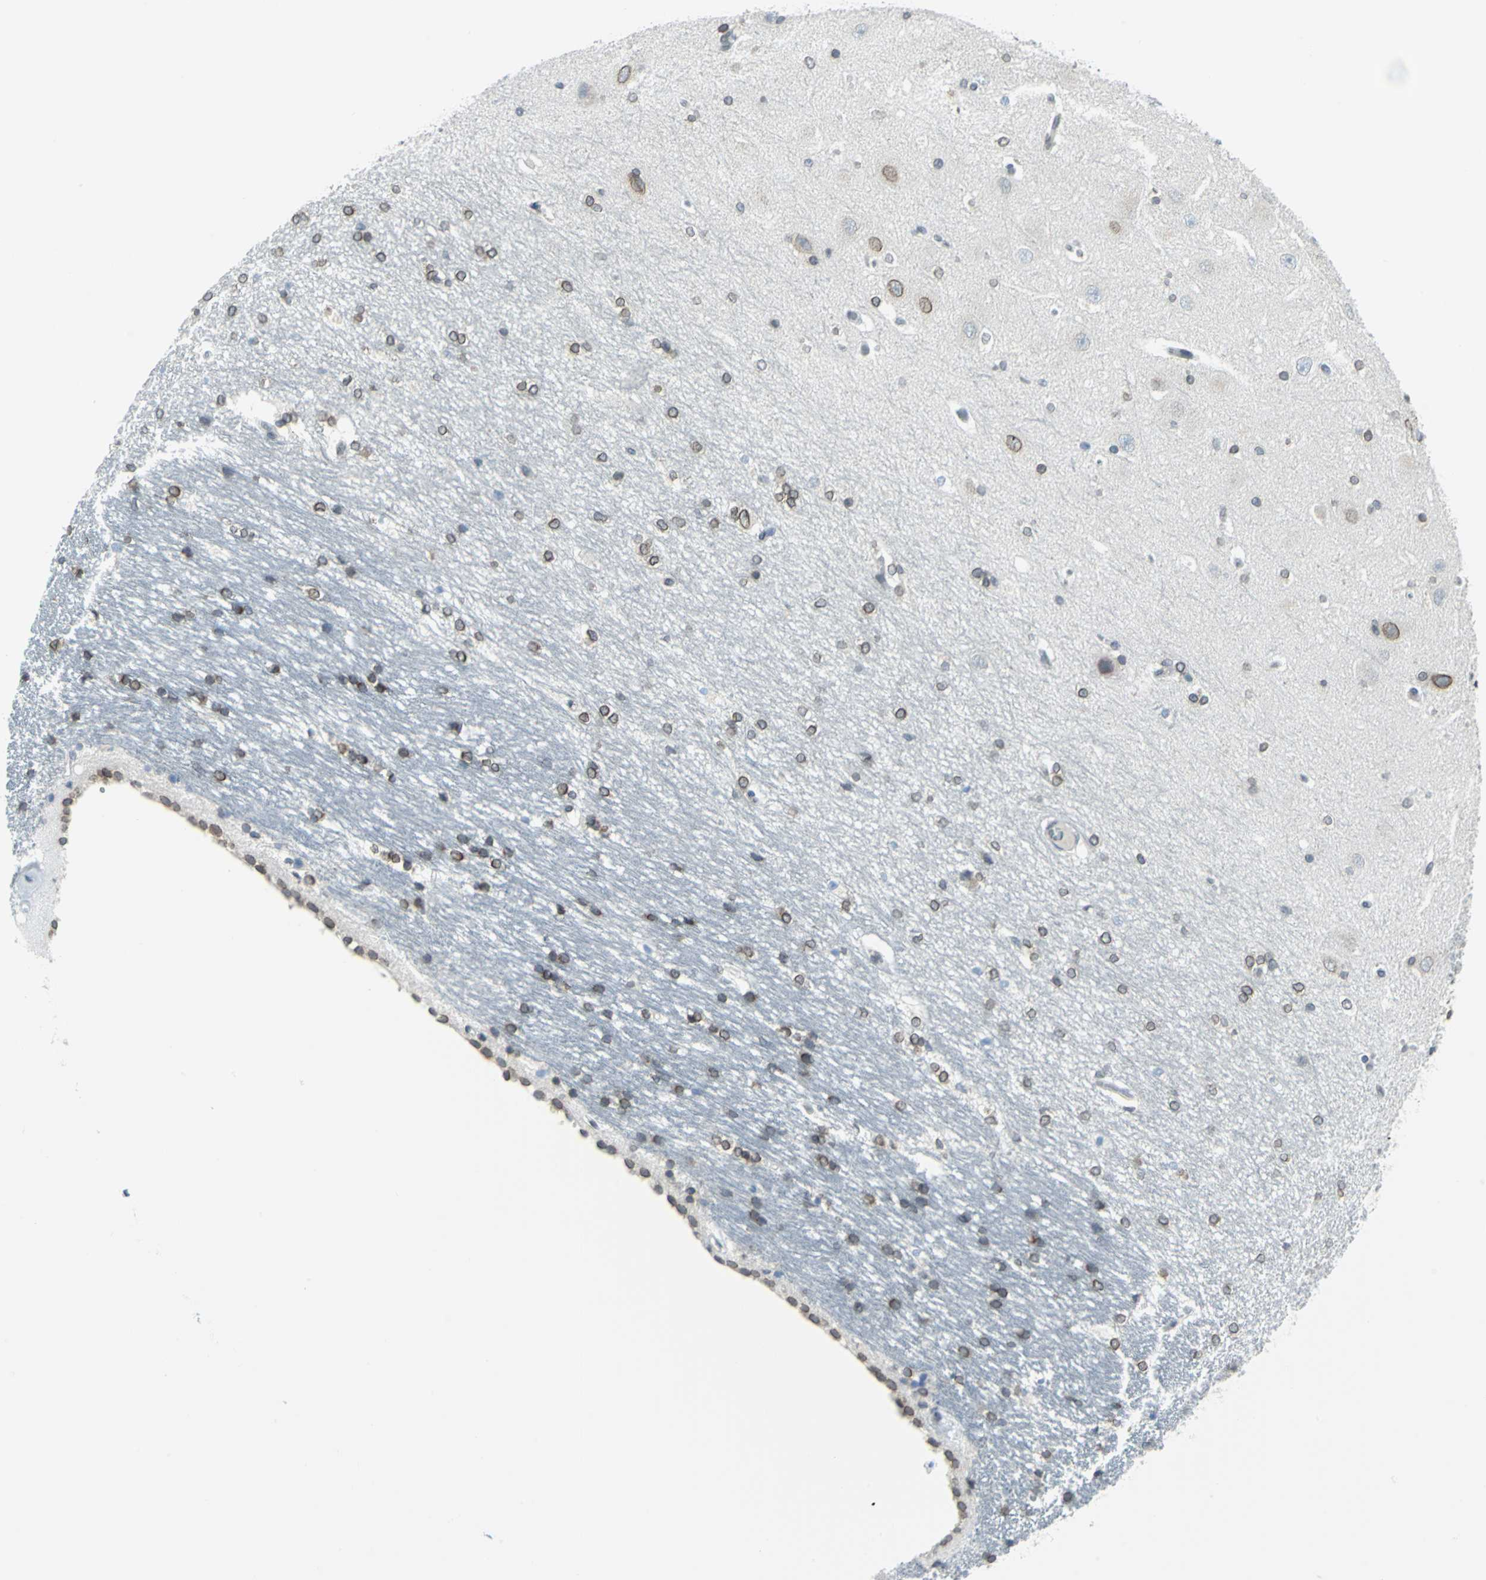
{"staining": {"intensity": "moderate", "quantity": "25%-75%", "location": "cytoplasmic/membranous,nuclear"}, "tissue": "hippocampus", "cell_type": "Glial cells", "image_type": "normal", "snomed": [{"axis": "morphology", "description": "Normal tissue, NOS"}, {"axis": "topography", "description": "Hippocampus"}], "caption": "IHC of benign human hippocampus displays medium levels of moderate cytoplasmic/membranous,nuclear staining in about 25%-75% of glial cells.", "gene": "SNUPN", "patient": {"sex": "female", "age": 19}}